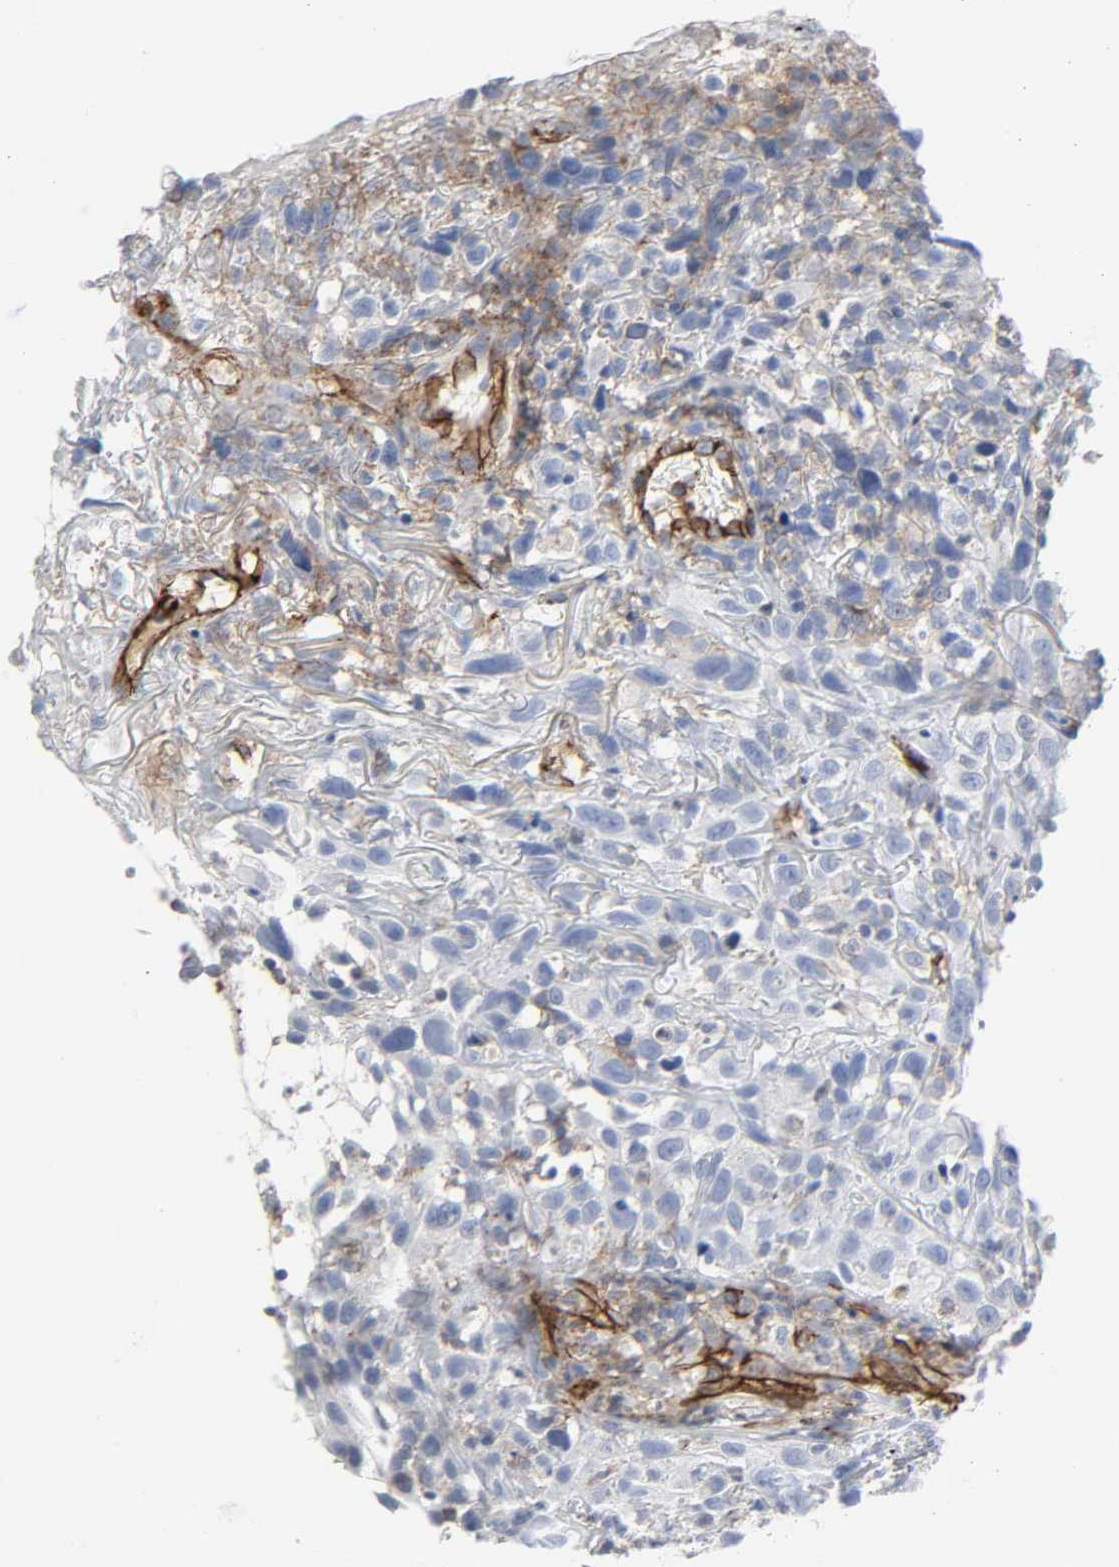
{"staining": {"intensity": "moderate", "quantity": "25%-75%", "location": "cytoplasmic/membranous"}, "tissue": "thyroid cancer", "cell_type": "Tumor cells", "image_type": "cancer", "snomed": [{"axis": "morphology", "description": "Carcinoma, NOS"}, {"axis": "topography", "description": "Thyroid gland"}], "caption": "Brown immunohistochemical staining in thyroid carcinoma reveals moderate cytoplasmic/membranous positivity in about 25%-75% of tumor cells.", "gene": "PECAM1", "patient": {"sex": "female", "age": 77}}